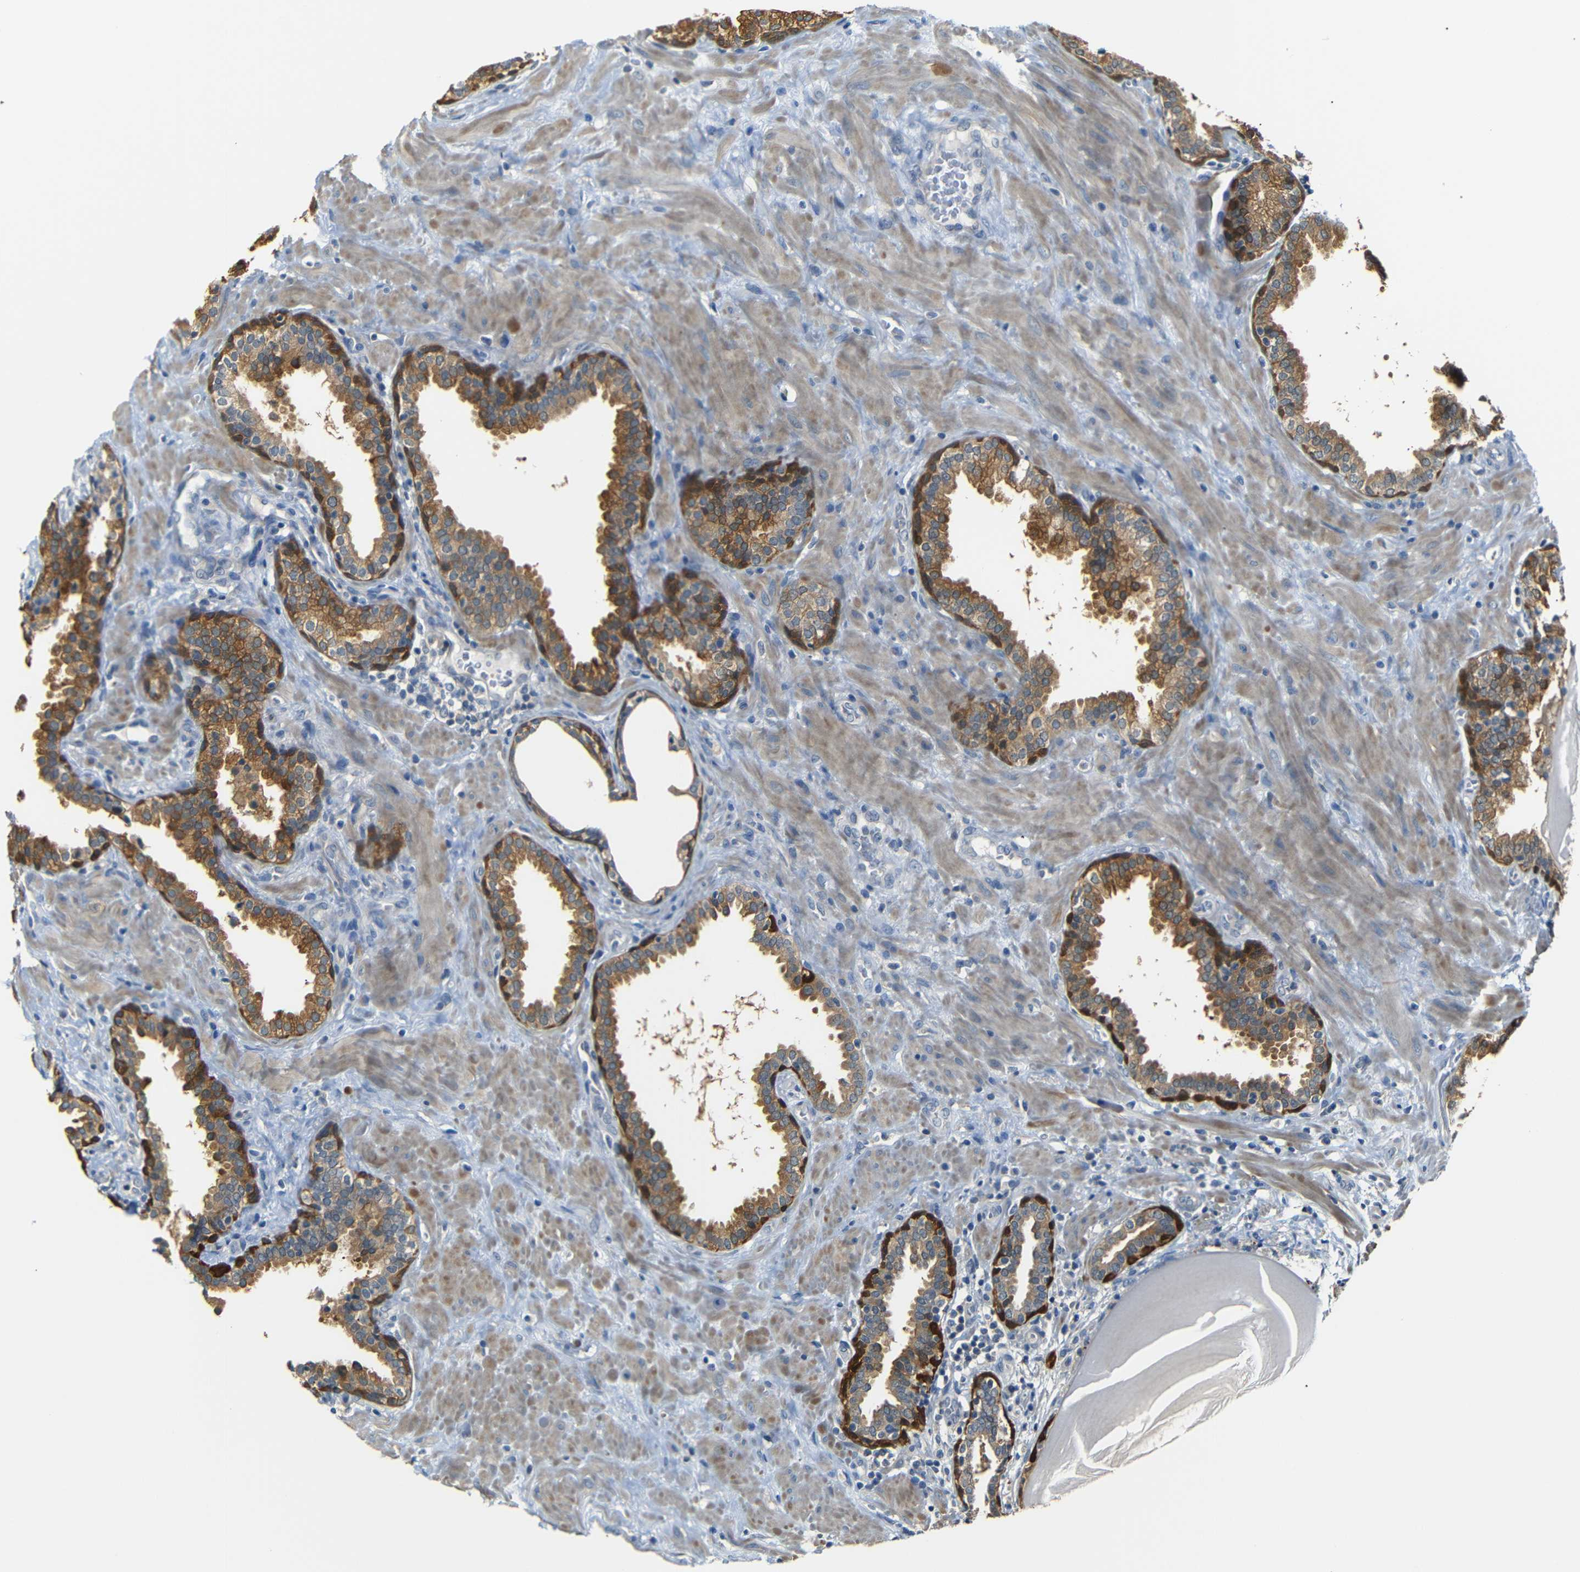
{"staining": {"intensity": "moderate", "quantity": ">75%", "location": "cytoplasmic/membranous"}, "tissue": "prostate", "cell_type": "Glandular cells", "image_type": "normal", "snomed": [{"axis": "morphology", "description": "Normal tissue, NOS"}, {"axis": "topography", "description": "Prostate"}], "caption": "Glandular cells display moderate cytoplasmic/membranous positivity in approximately >75% of cells in unremarkable prostate.", "gene": "SFN", "patient": {"sex": "male", "age": 51}}